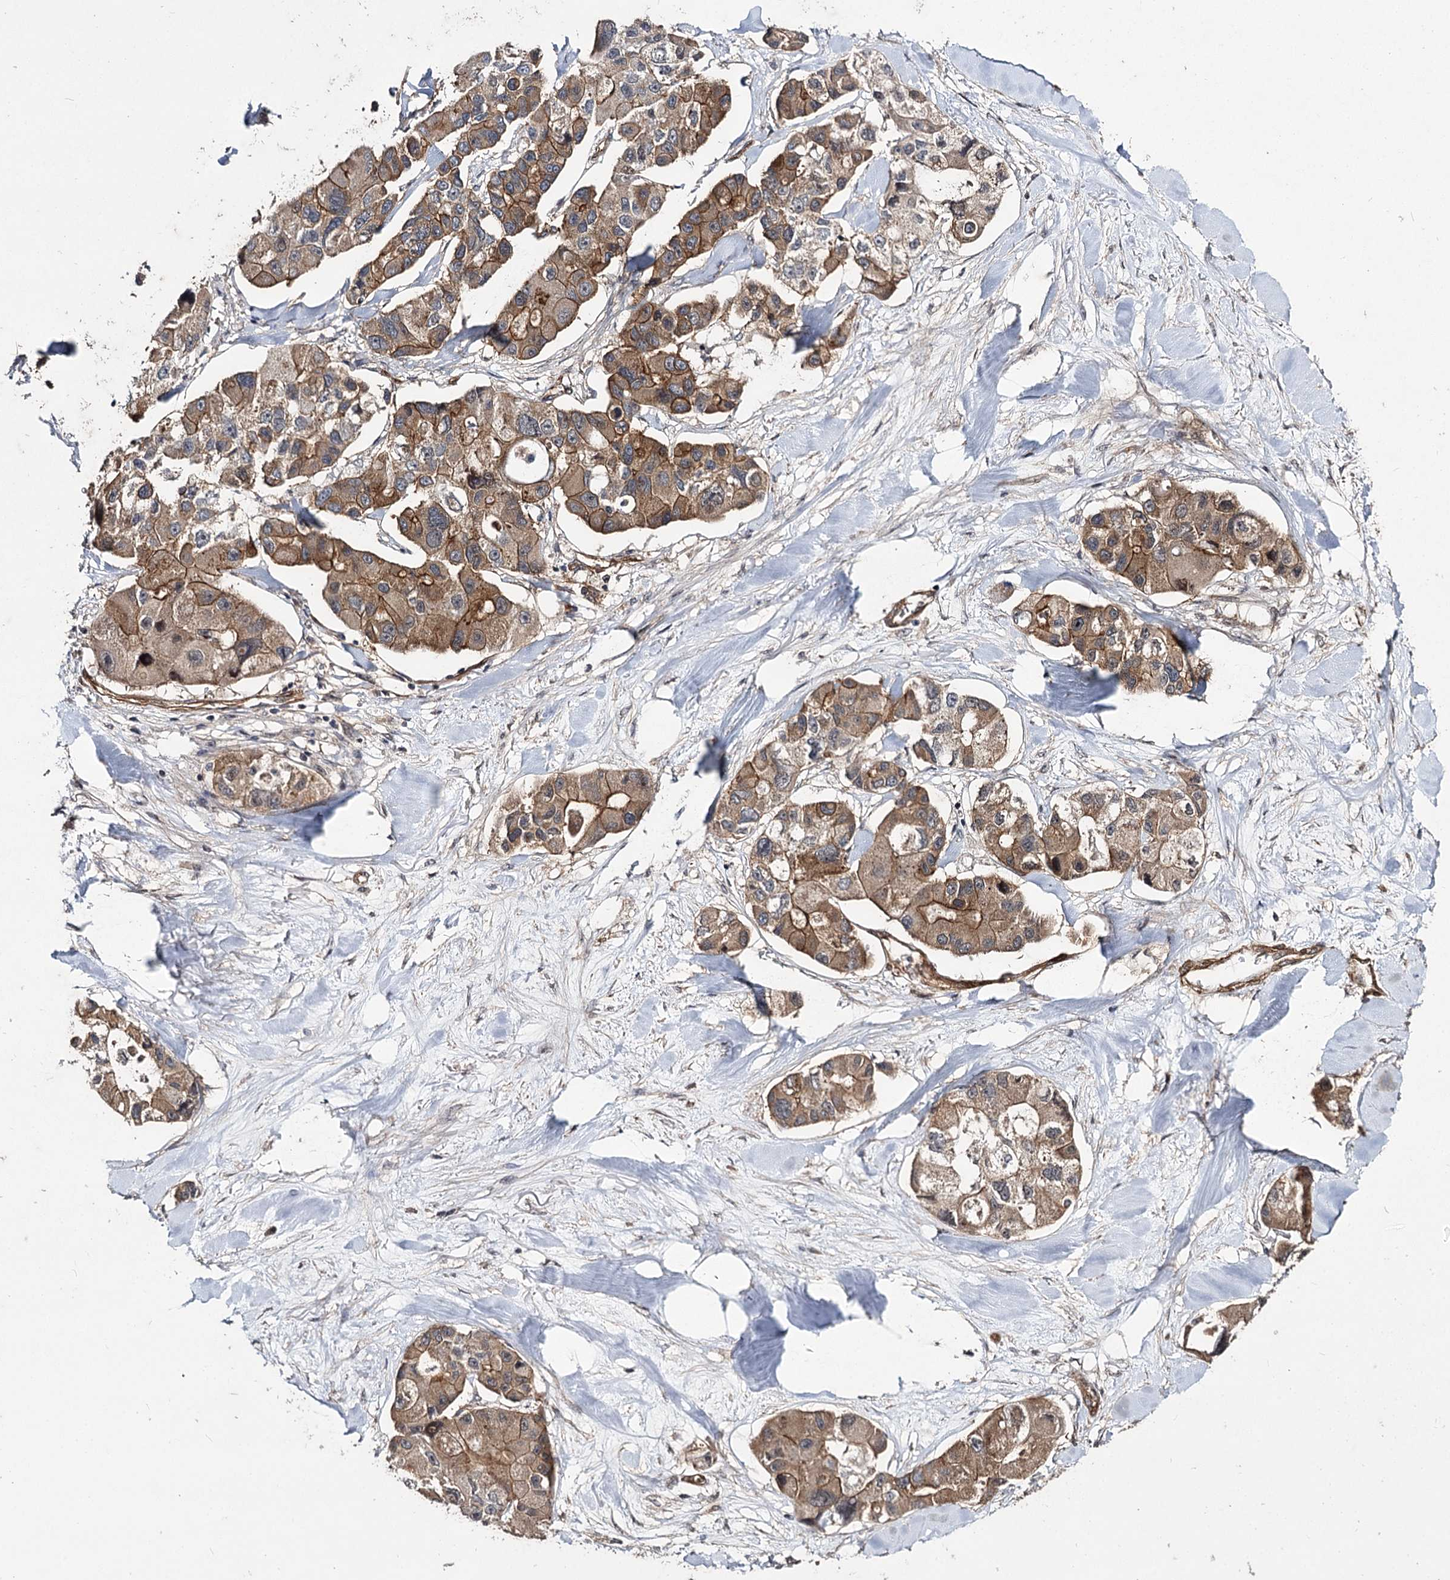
{"staining": {"intensity": "moderate", "quantity": ">75%", "location": "cytoplasmic/membranous"}, "tissue": "lung cancer", "cell_type": "Tumor cells", "image_type": "cancer", "snomed": [{"axis": "morphology", "description": "Adenocarcinoma, NOS"}, {"axis": "topography", "description": "Lung"}], "caption": "Immunohistochemical staining of lung cancer exhibits moderate cytoplasmic/membranous protein positivity in about >75% of tumor cells.", "gene": "MYO1C", "patient": {"sex": "female", "age": 54}}